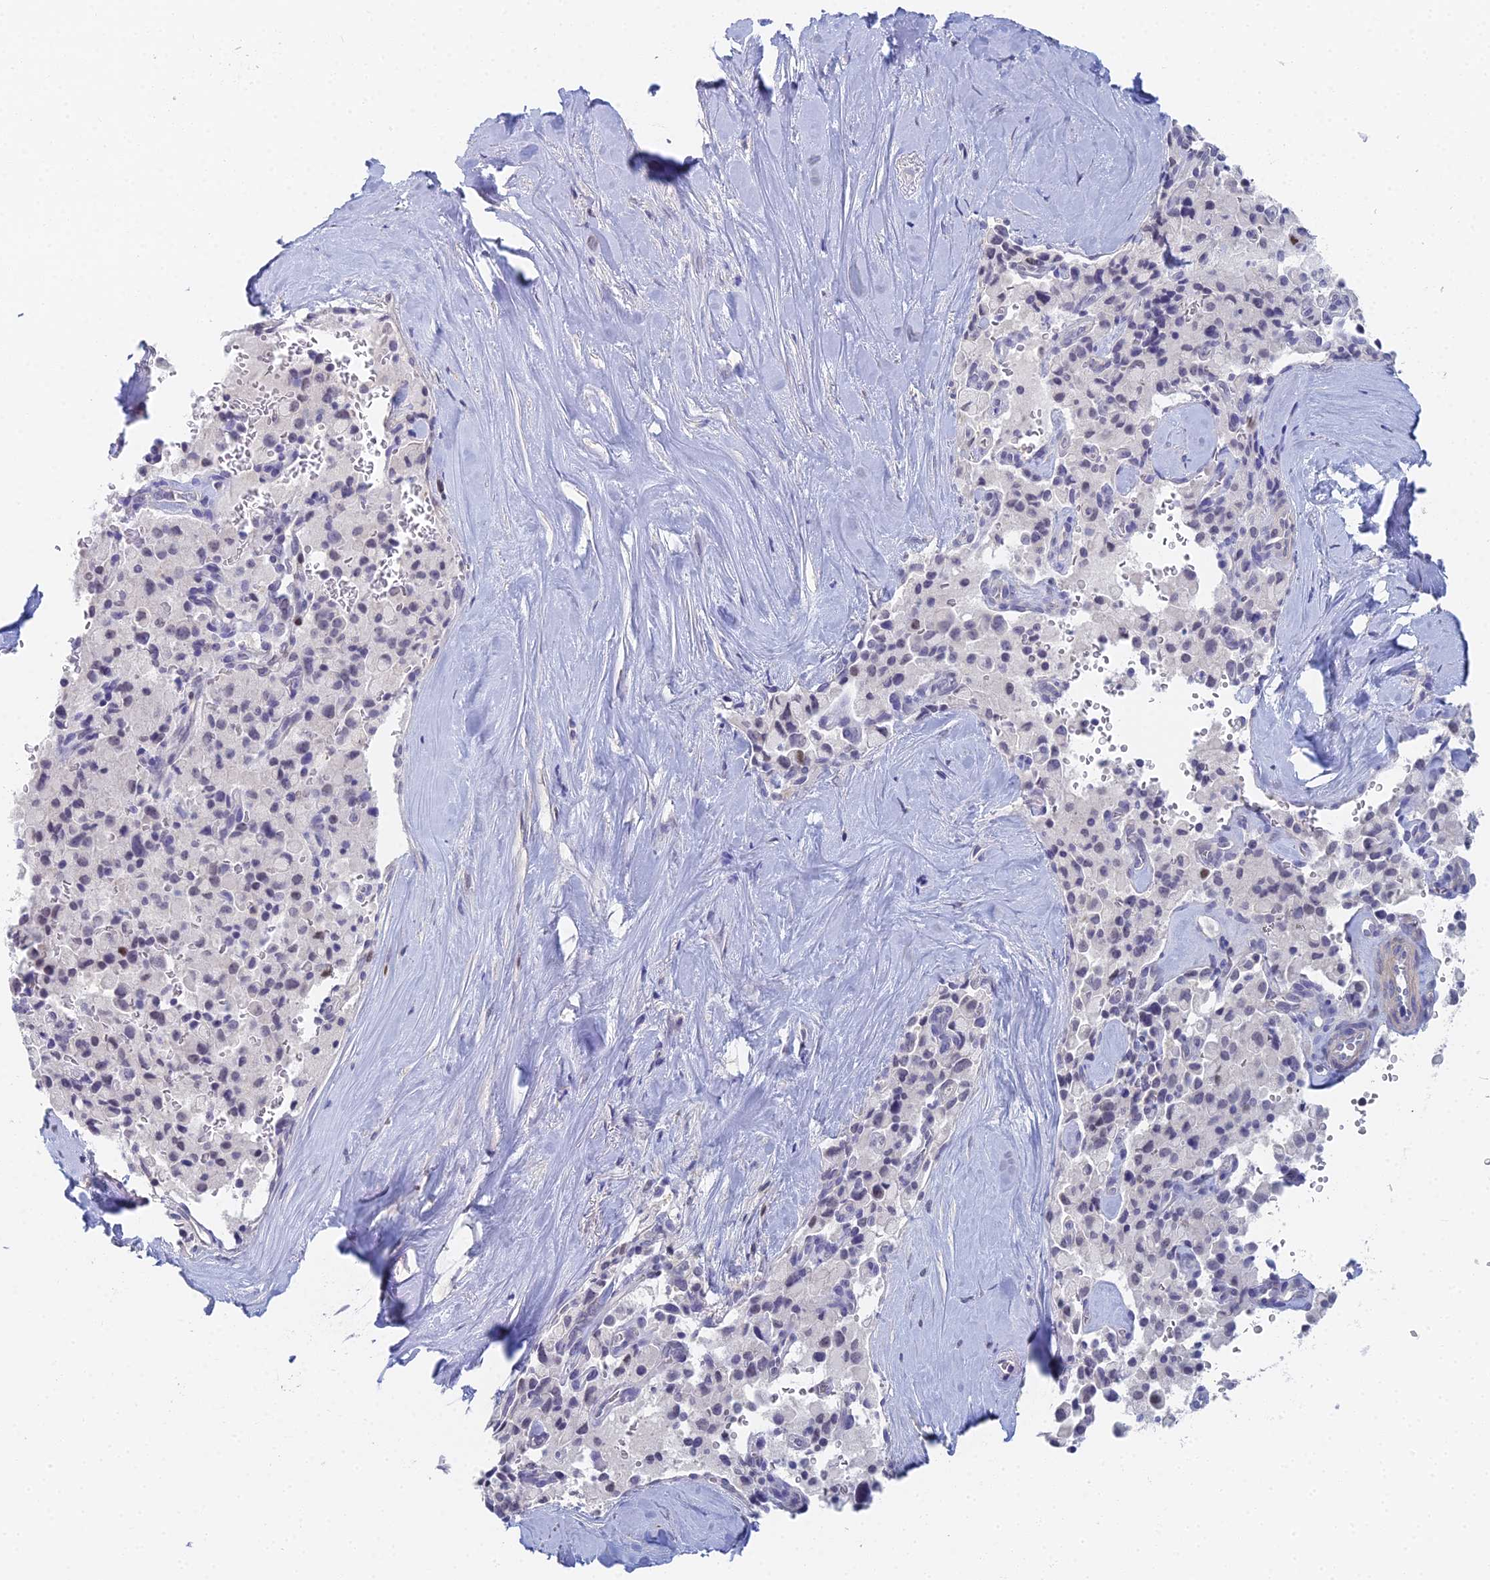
{"staining": {"intensity": "weak", "quantity": "<25%", "location": "nuclear"}, "tissue": "pancreatic cancer", "cell_type": "Tumor cells", "image_type": "cancer", "snomed": [{"axis": "morphology", "description": "Adenocarcinoma, NOS"}, {"axis": "topography", "description": "Pancreas"}], "caption": "High magnification brightfield microscopy of pancreatic cancer stained with DAB (3,3'-diaminobenzidine) (brown) and counterstained with hematoxylin (blue): tumor cells show no significant expression. The staining was performed using DAB (3,3'-diaminobenzidine) to visualize the protein expression in brown, while the nuclei were stained in blue with hematoxylin (Magnification: 20x).", "gene": "MCM2", "patient": {"sex": "male", "age": 65}}